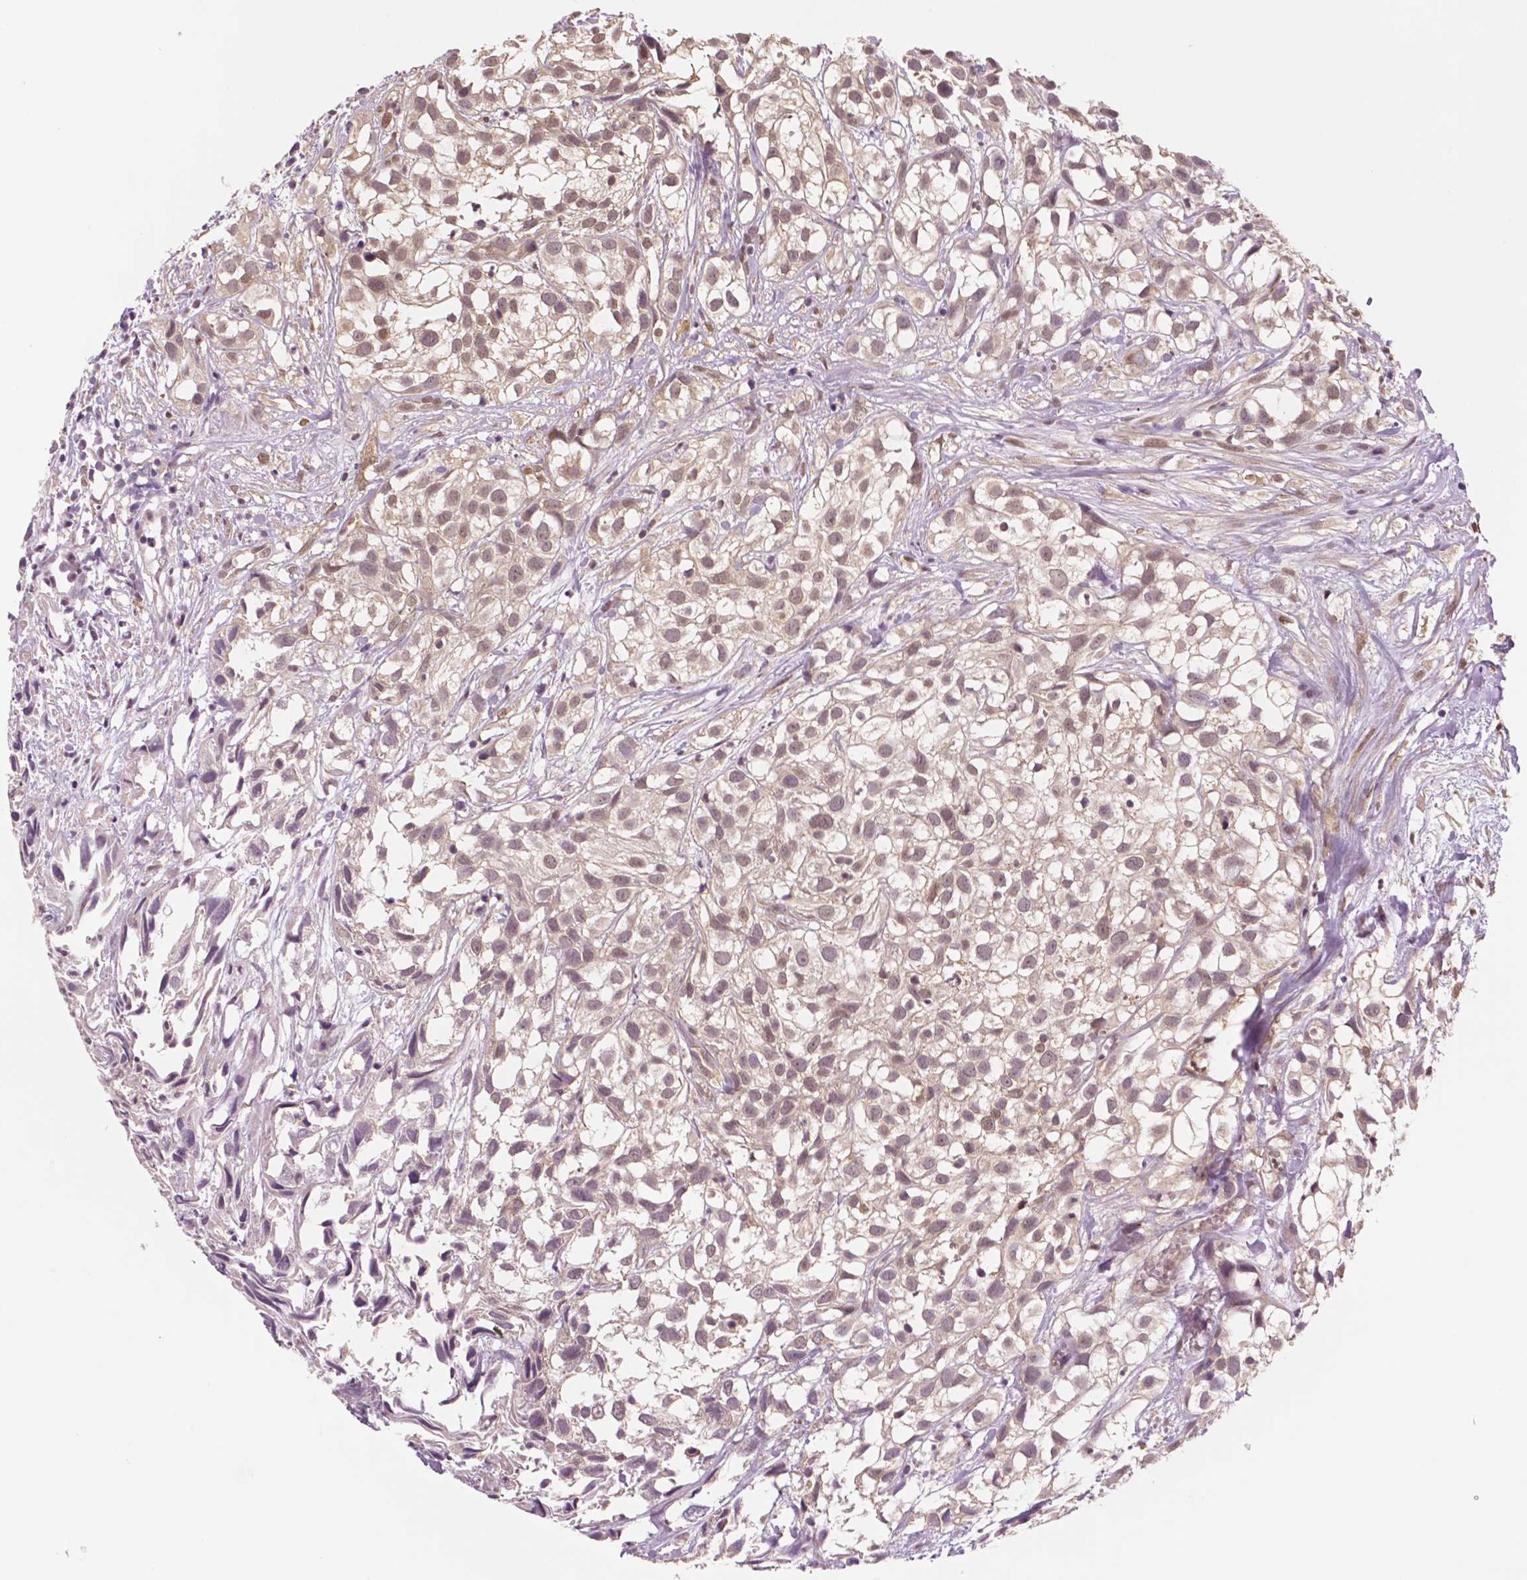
{"staining": {"intensity": "weak", "quantity": ">75%", "location": "cytoplasmic/membranous,nuclear"}, "tissue": "urothelial cancer", "cell_type": "Tumor cells", "image_type": "cancer", "snomed": [{"axis": "morphology", "description": "Urothelial carcinoma, High grade"}, {"axis": "topography", "description": "Urinary bladder"}], "caption": "A brown stain shows weak cytoplasmic/membranous and nuclear expression of a protein in urothelial cancer tumor cells.", "gene": "STAT3", "patient": {"sex": "male", "age": 56}}